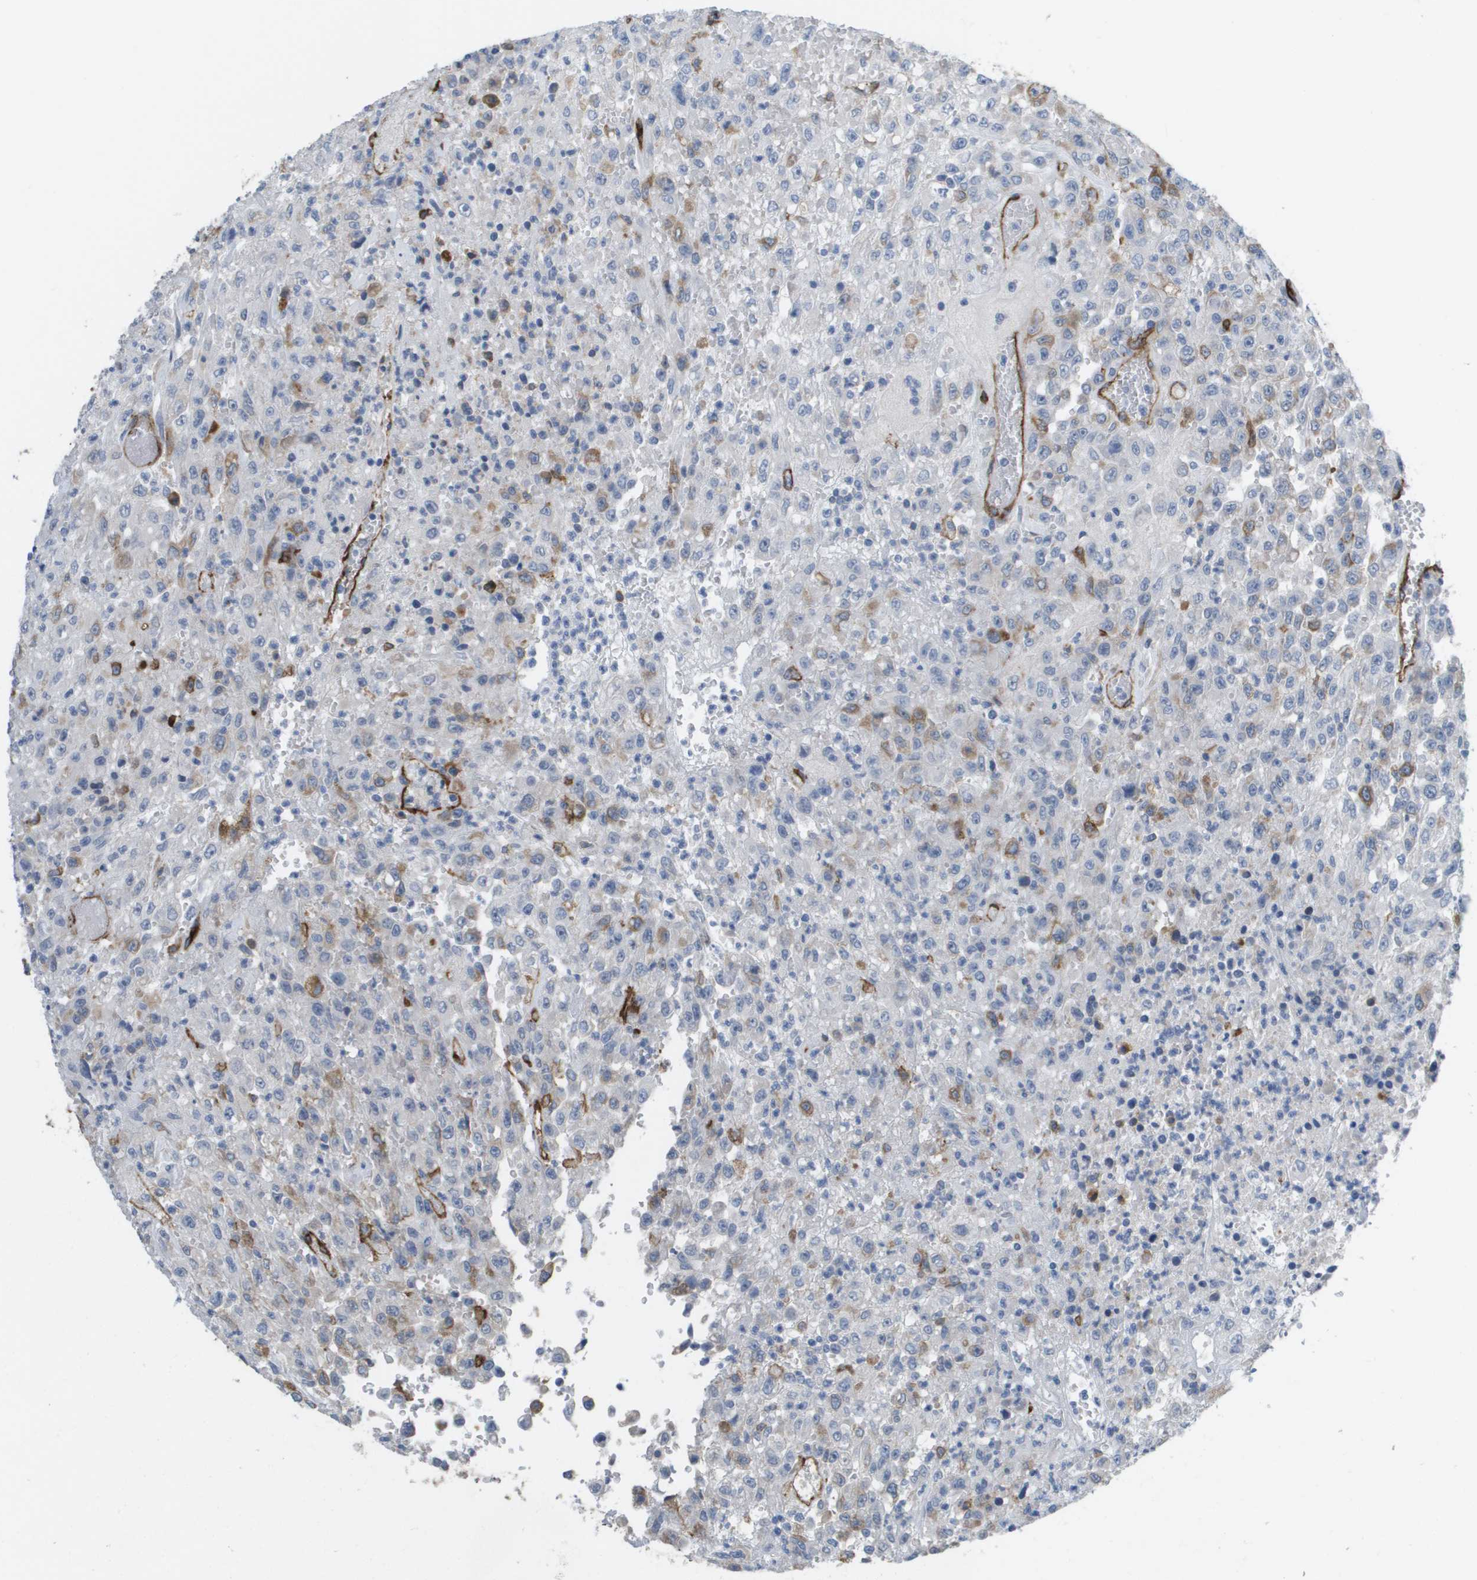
{"staining": {"intensity": "moderate", "quantity": "<25%", "location": "cytoplasmic/membranous"}, "tissue": "urothelial cancer", "cell_type": "Tumor cells", "image_type": "cancer", "snomed": [{"axis": "morphology", "description": "Urothelial carcinoma, High grade"}, {"axis": "topography", "description": "Urinary bladder"}], "caption": "Immunohistochemical staining of human urothelial cancer reveals low levels of moderate cytoplasmic/membranous staining in approximately <25% of tumor cells.", "gene": "ANGPT2", "patient": {"sex": "male", "age": 46}}